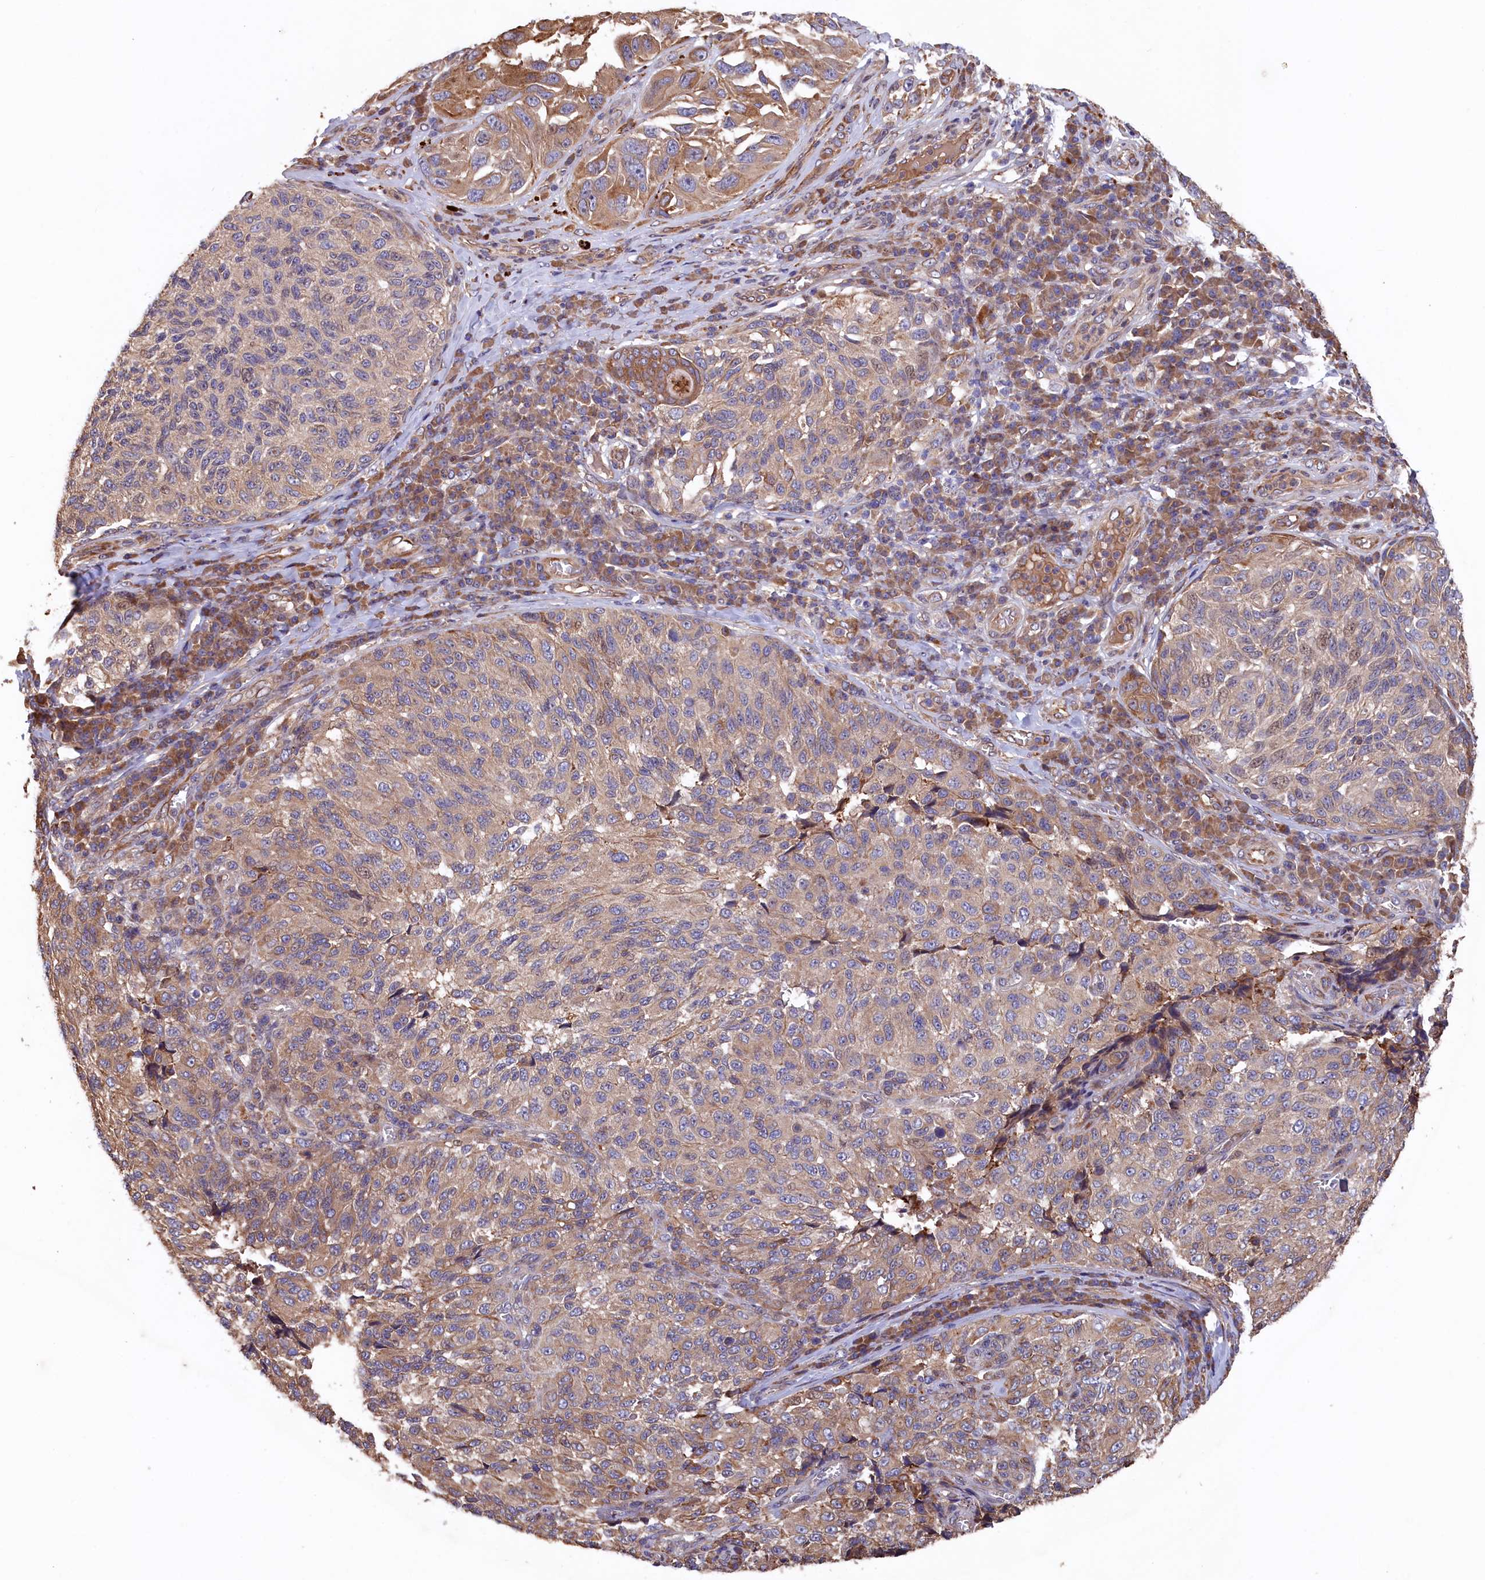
{"staining": {"intensity": "moderate", "quantity": "25%-75%", "location": "cytoplasmic/membranous"}, "tissue": "melanoma", "cell_type": "Tumor cells", "image_type": "cancer", "snomed": [{"axis": "morphology", "description": "Malignant melanoma, NOS"}, {"axis": "topography", "description": "Skin"}], "caption": "IHC of human melanoma shows medium levels of moderate cytoplasmic/membranous staining in approximately 25%-75% of tumor cells.", "gene": "GREB1L", "patient": {"sex": "female", "age": 73}}